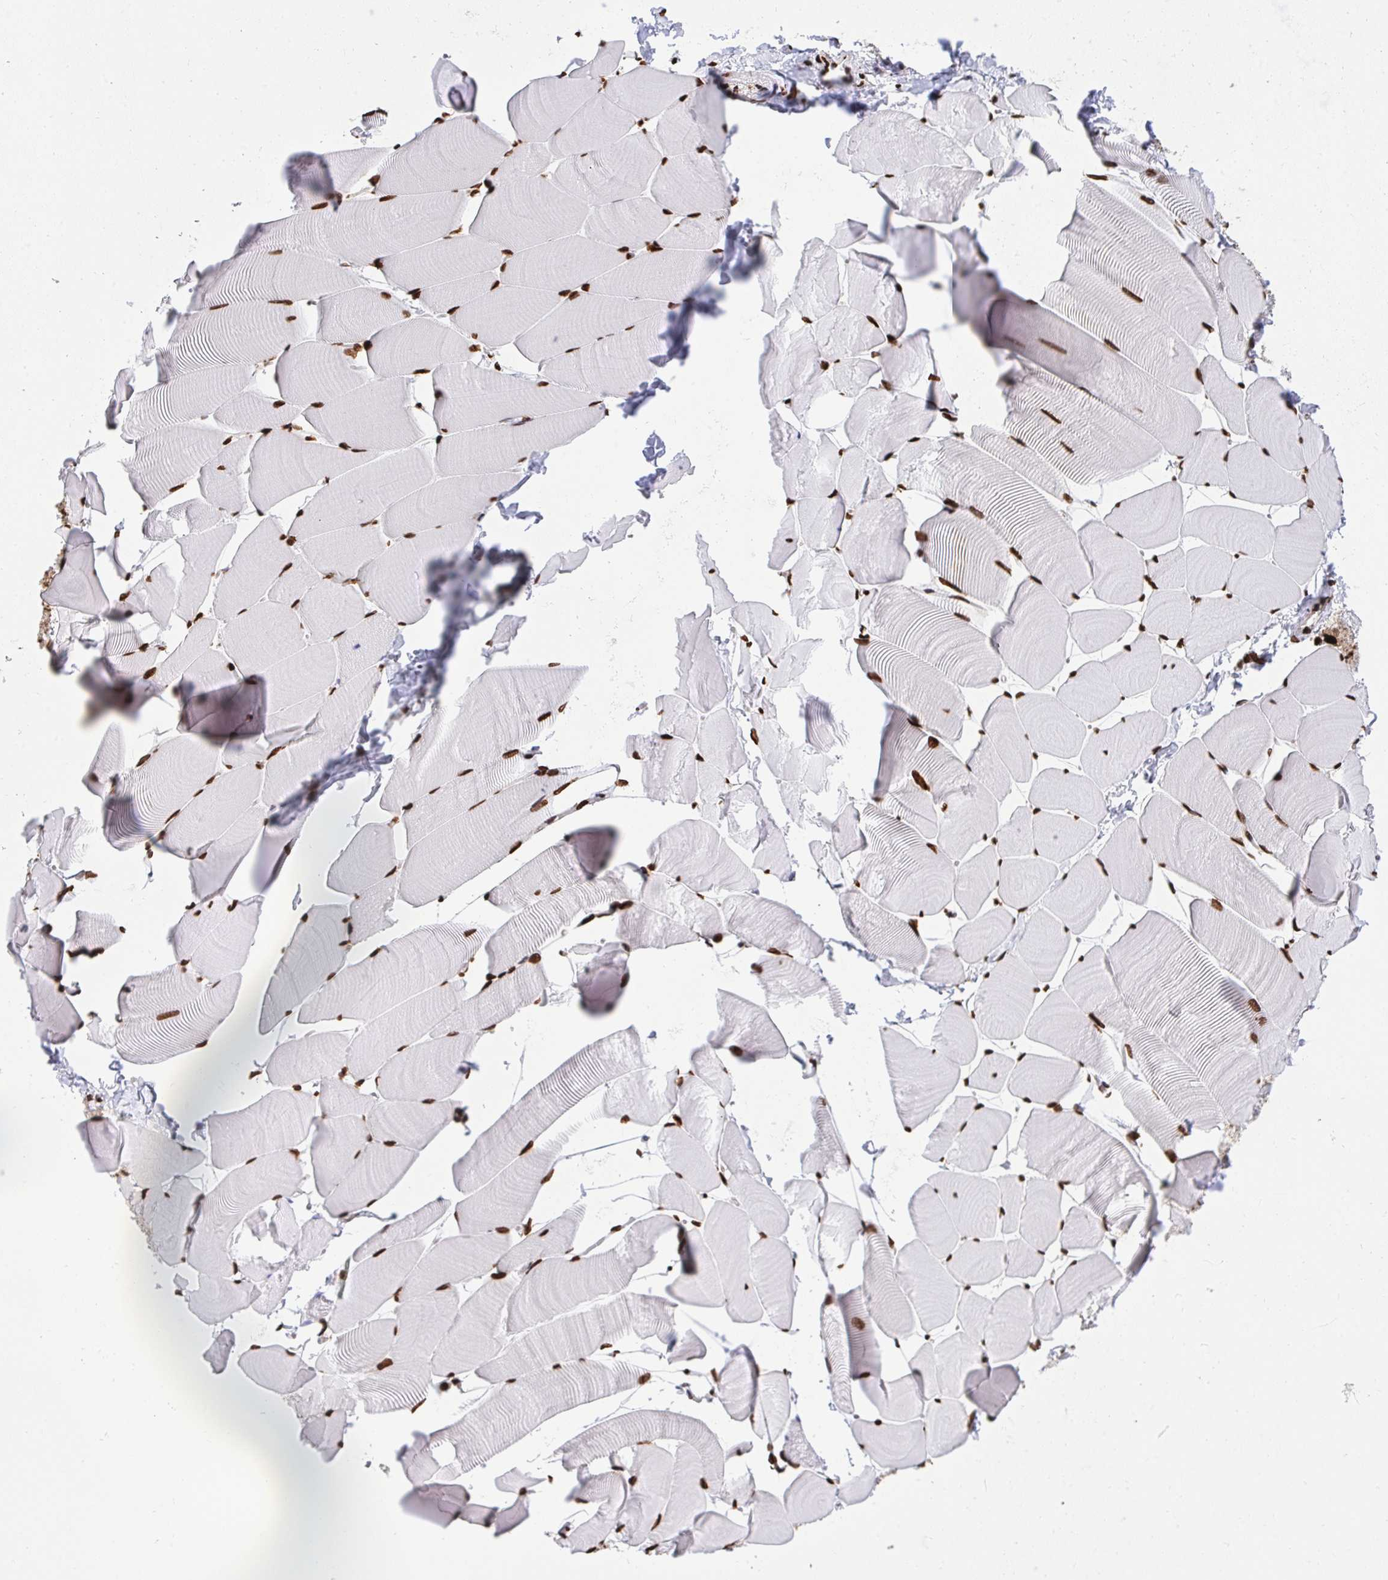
{"staining": {"intensity": "strong", "quantity": ">75%", "location": "nuclear"}, "tissue": "skeletal muscle", "cell_type": "Myocytes", "image_type": "normal", "snomed": [{"axis": "morphology", "description": "Normal tissue, NOS"}, {"axis": "topography", "description": "Skeletal muscle"}], "caption": "Strong nuclear protein positivity is identified in about >75% of myocytes in skeletal muscle. (DAB (3,3'-diaminobenzidine) IHC with brightfield microscopy, high magnification).", "gene": "HNRNPL", "patient": {"sex": "male", "age": 25}}